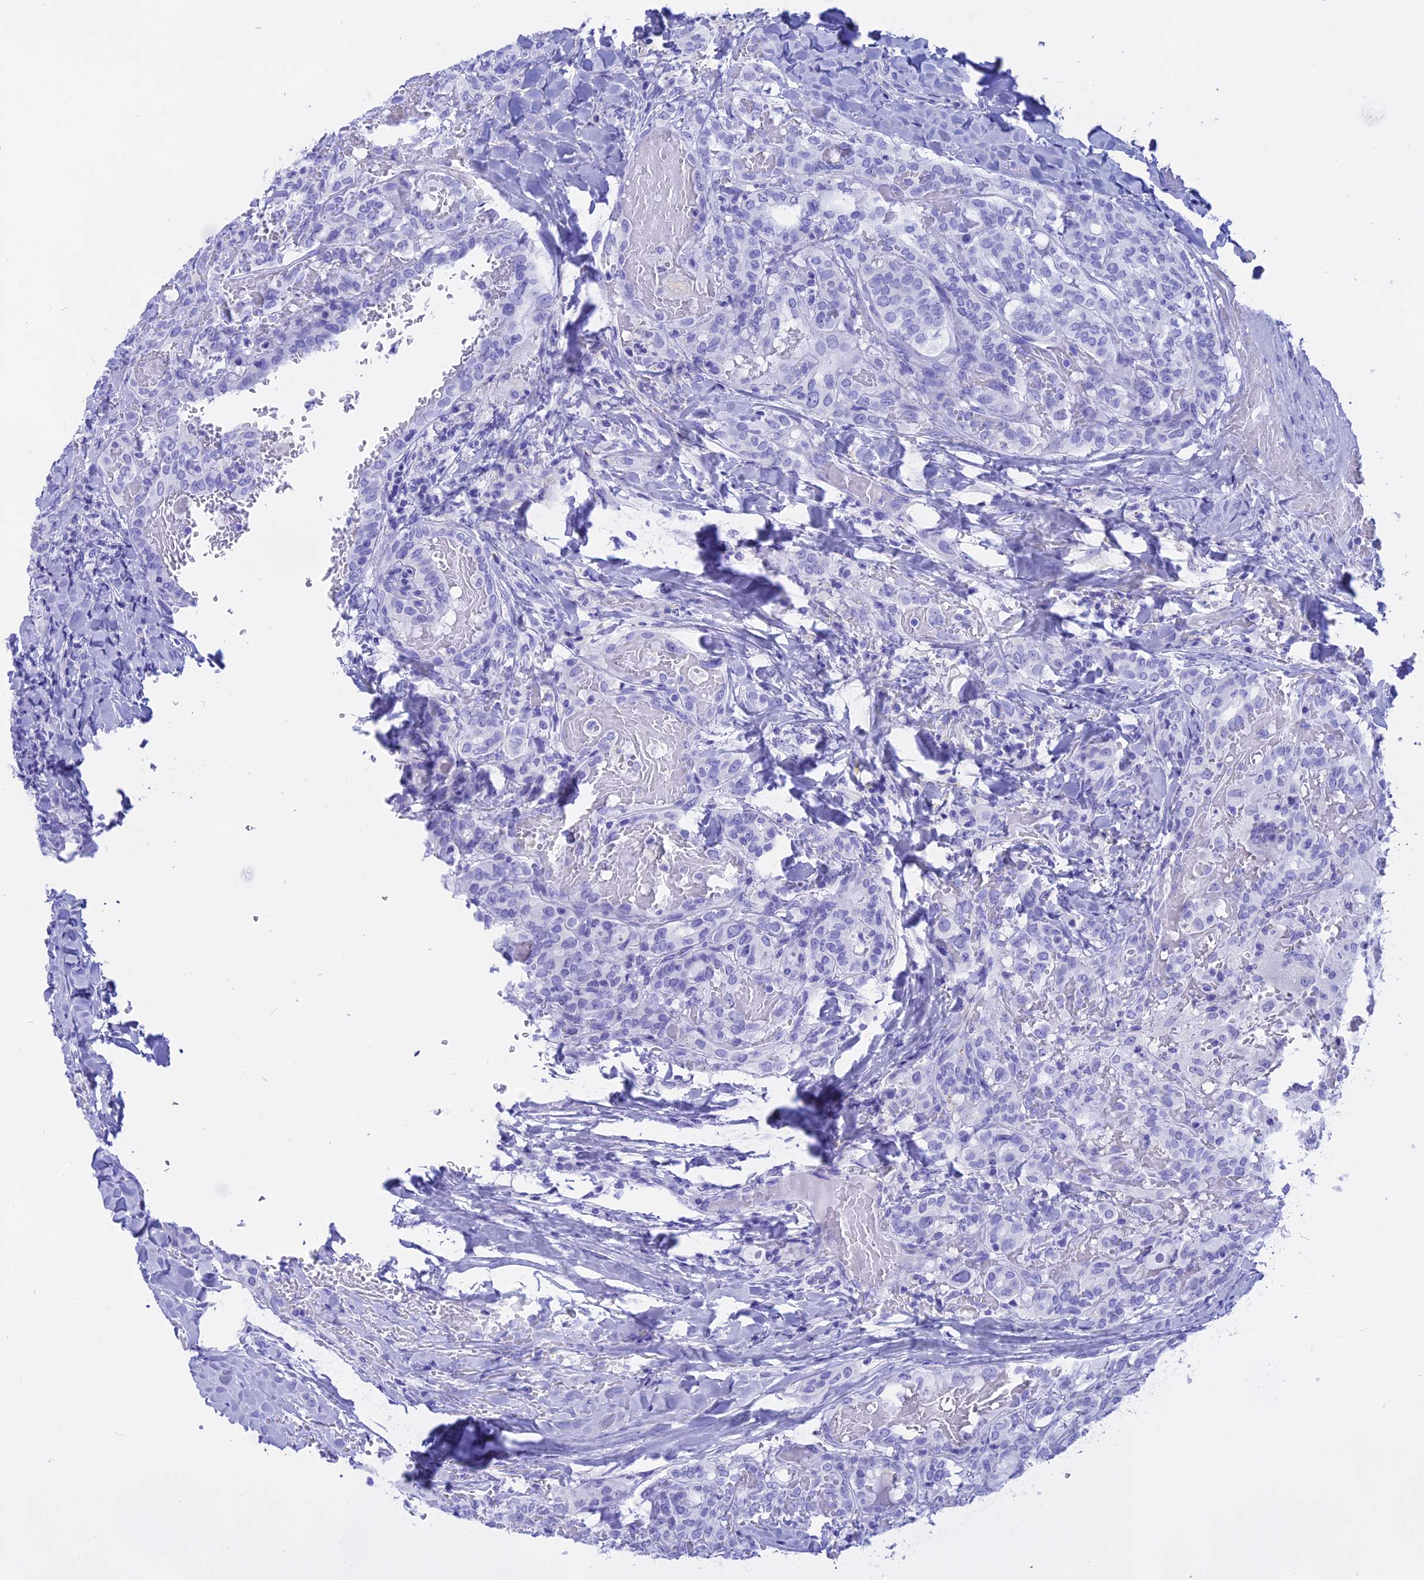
{"staining": {"intensity": "negative", "quantity": "none", "location": "none"}, "tissue": "thyroid cancer", "cell_type": "Tumor cells", "image_type": "cancer", "snomed": [{"axis": "morphology", "description": "Papillary adenocarcinoma, NOS"}, {"axis": "topography", "description": "Thyroid gland"}], "caption": "The micrograph shows no significant positivity in tumor cells of papillary adenocarcinoma (thyroid). (Brightfield microscopy of DAB immunohistochemistry at high magnification).", "gene": "ISCA1", "patient": {"sex": "female", "age": 72}}